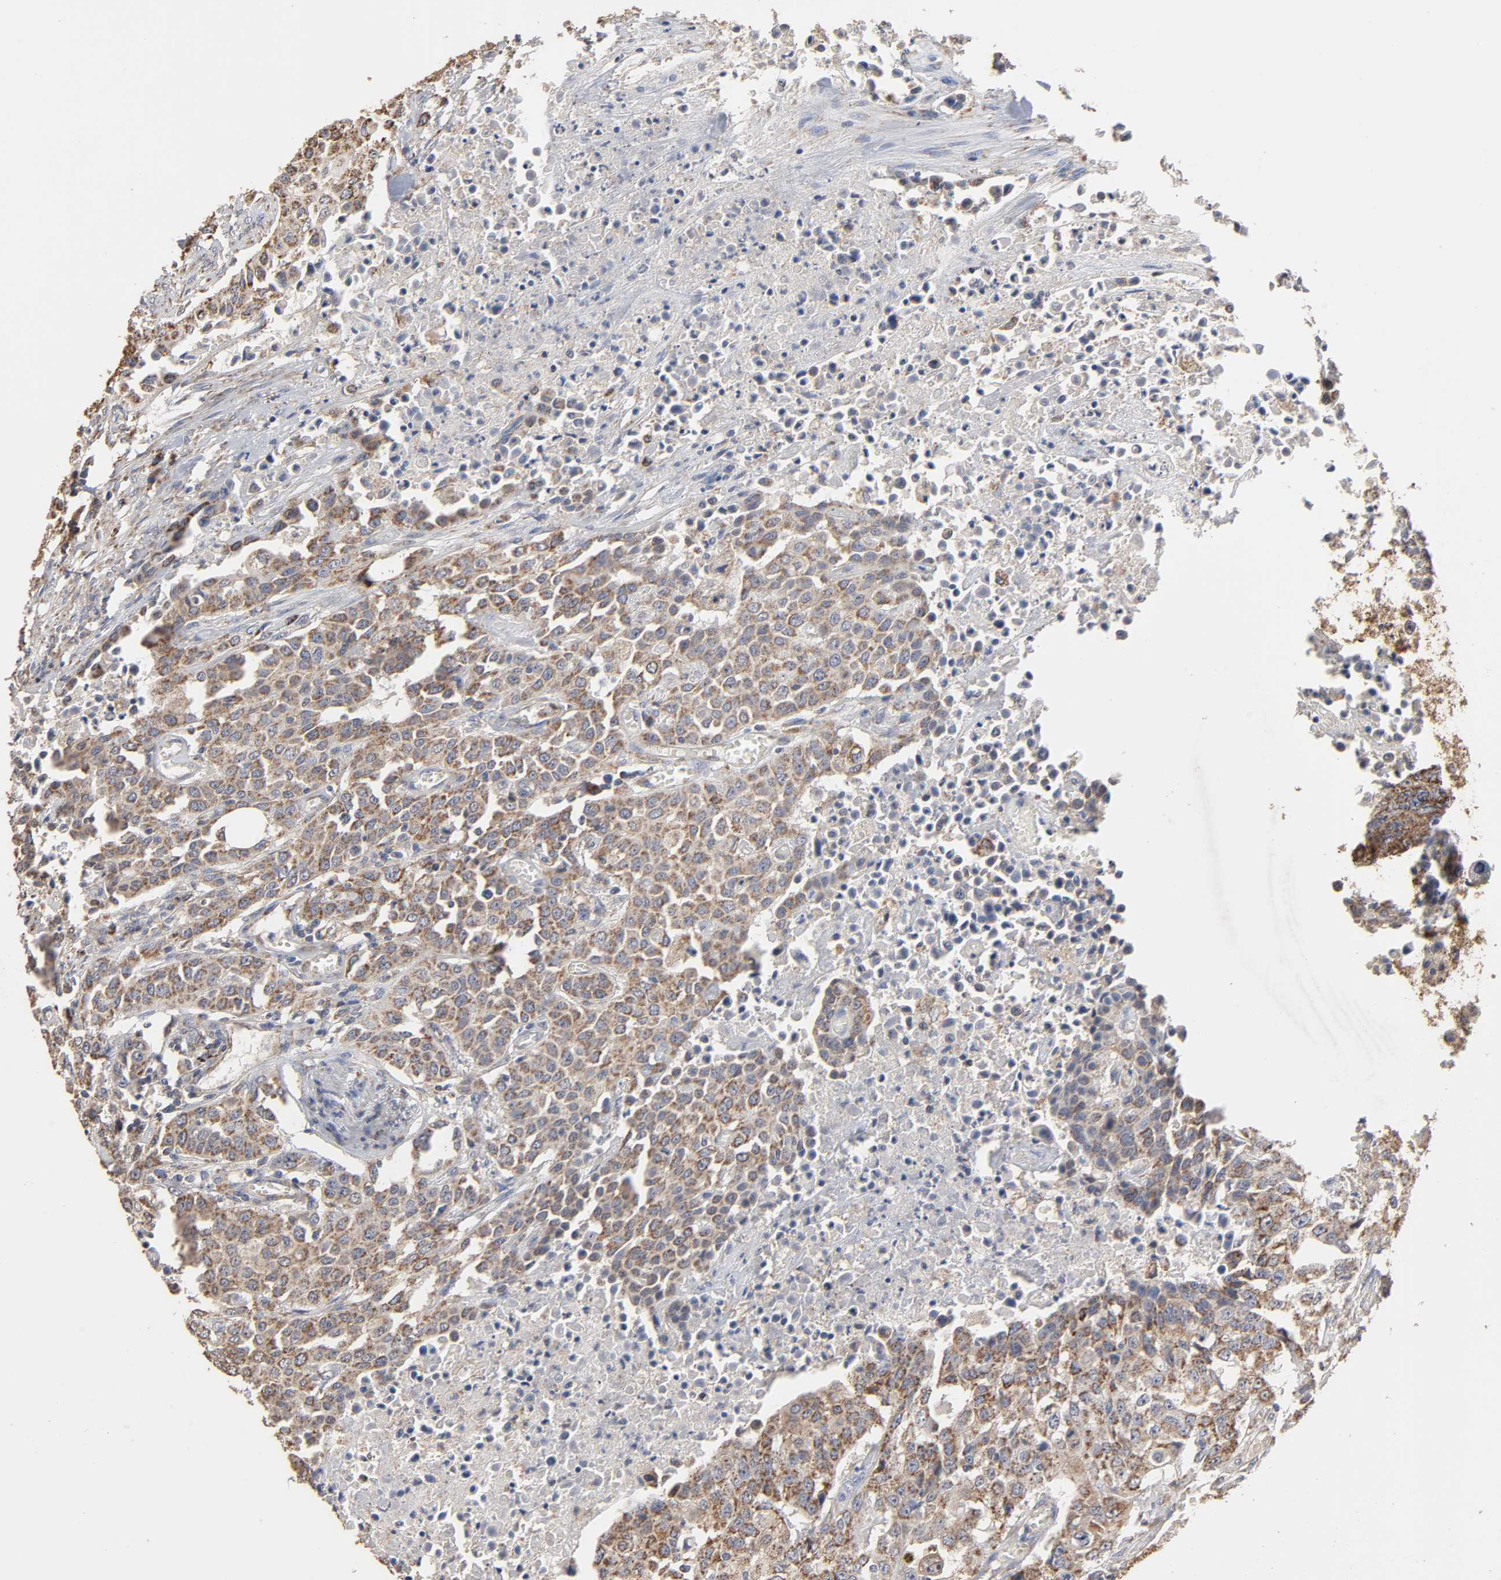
{"staining": {"intensity": "moderate", "quantity": ">75%", "location": "cytoplasmic/membranous"}, "tissue": "urothelial cancer", "cell_type": "Tumor cells", "image_type": "cancer", "snomed": [{"axis": "morphology", "description": "Urothelial carcinoma, High grade"}, {"axis": "topography", "description": "Urinary bladder"}], "caption": "Brown immunohistochemical staining in high-grade urothelial carcinoma exhibits moderate cytoplasmic/membranous staining in about >75% of tumor cells.", "gene": "CYCS", "patient": {"sex": "male", "age": 74}}